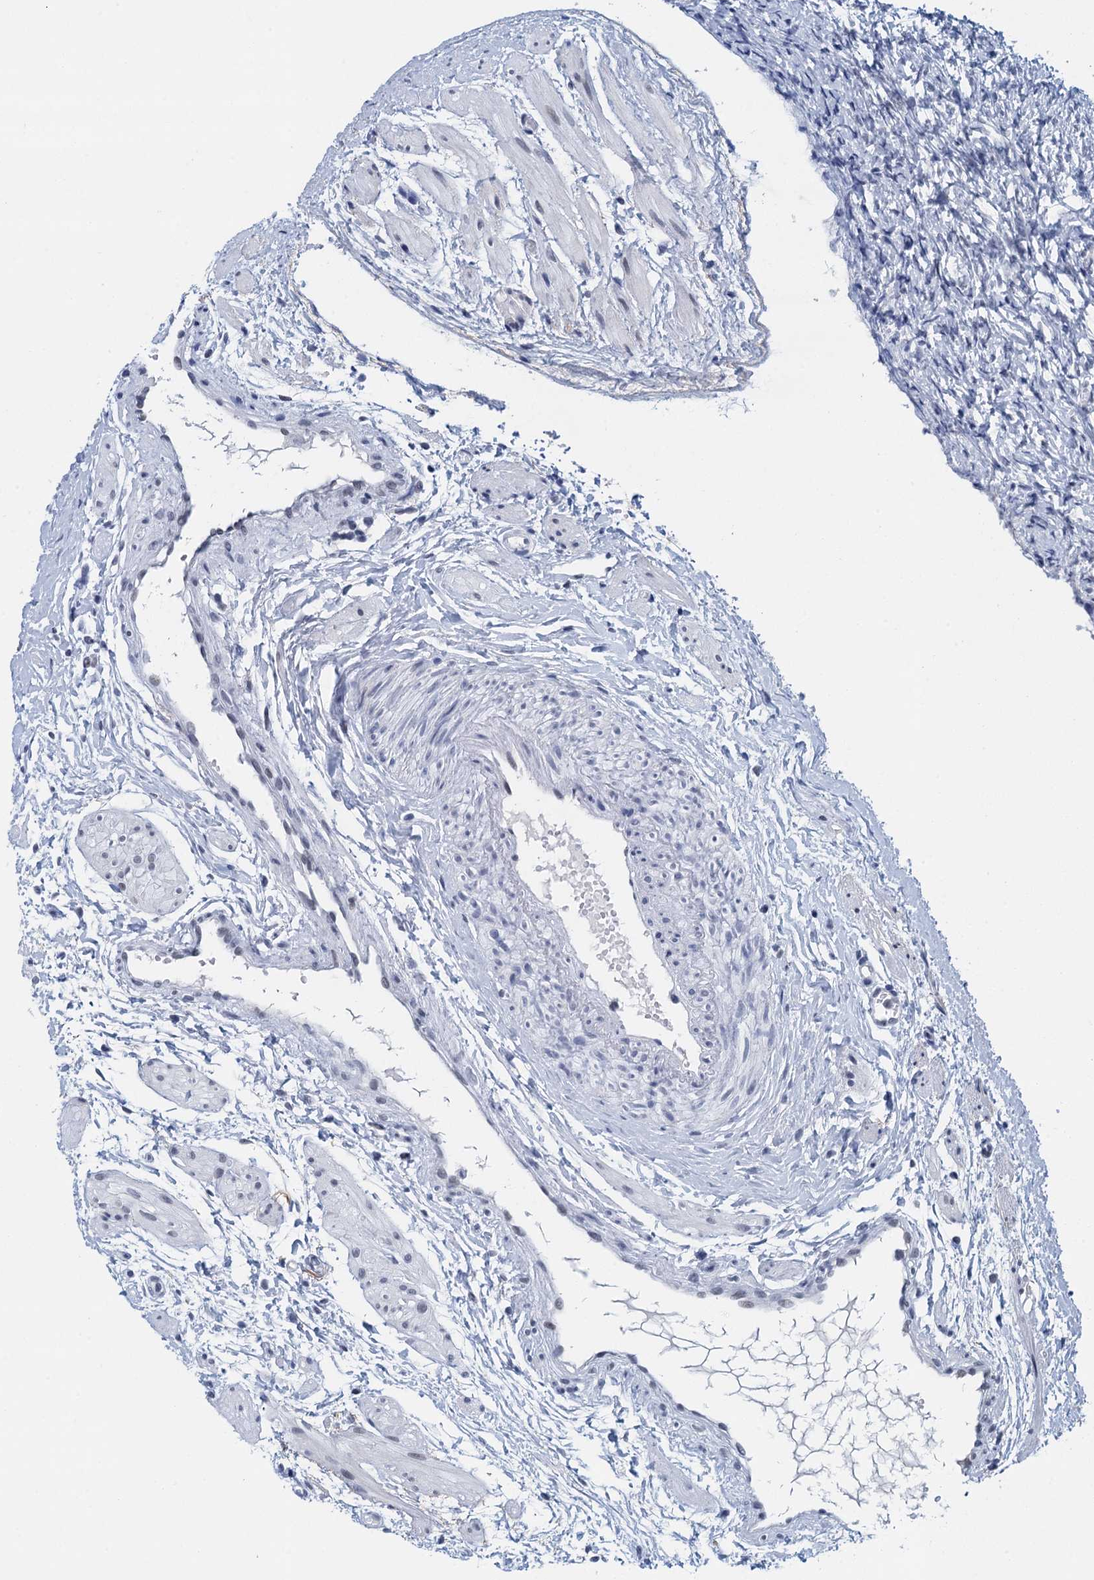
{"staining": {"intensity": "negative", "quantity": "none", "location": "none"}, "tissue": "ovary", "cell_type": "Follicle cells", "image_type": "normal", "snomed": [{"axis": "morphology", "description": "Normal tissue, NOS"}, {"axis": "topography", "description": "Ovary"}], "caption": "This histopathology image is of benign ovary stained with IHC to label a protein in brown with the nuclei are counter-stained blue. There is no expression in follicle cells. The staining was performed using DAB (3,3'-diaminobenzidine) to visualize the protein expression in brown, while the nuclei were stained in blue with hematoxylin (Magnification: 20x).", "gene": "EPS8L1", "patient": {"sex": "female", "age": 41}}